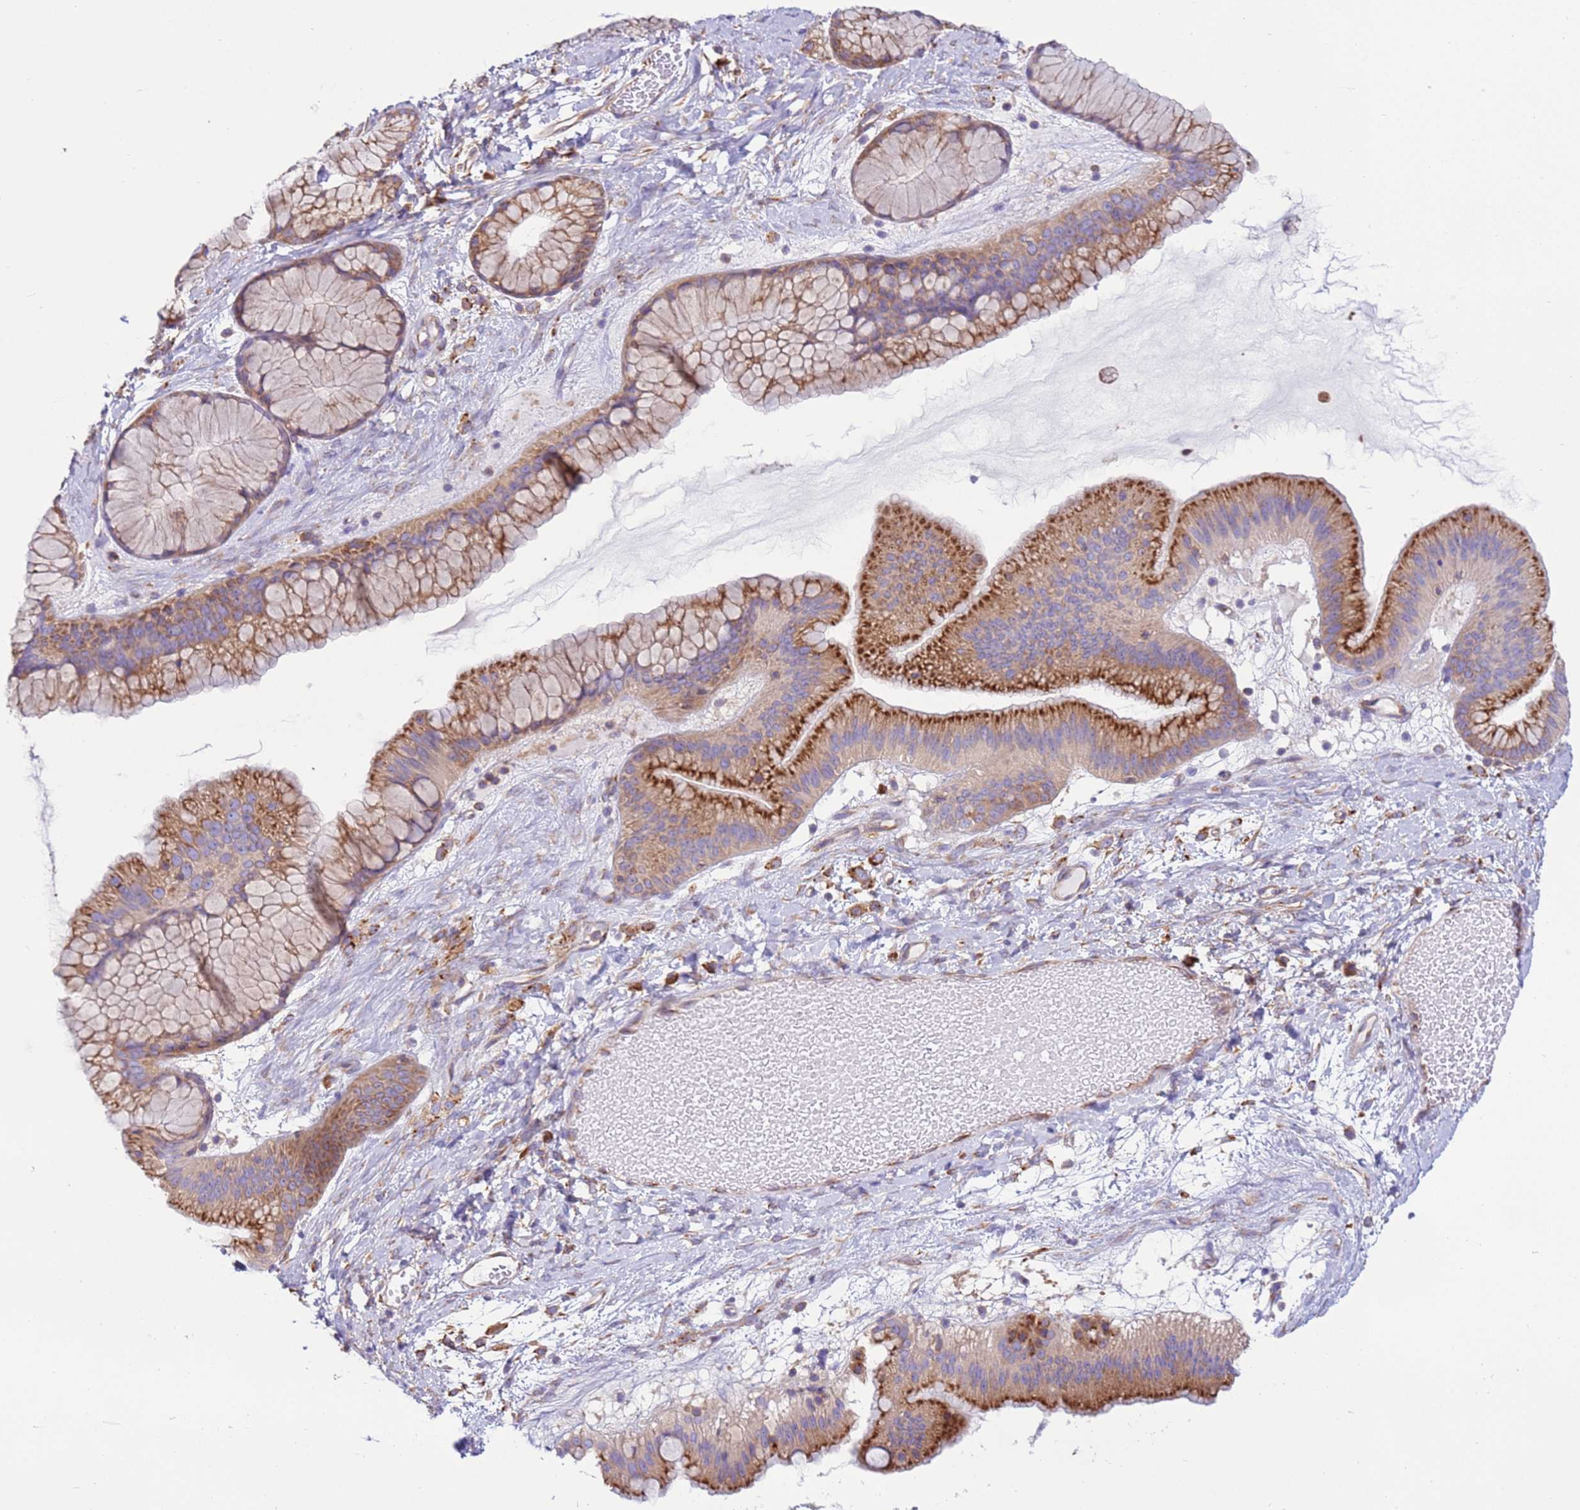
{"staining": {"intensity": "strong", "quantity": ">75%", "location": "cytoplasmic/membranous"}, "tissue": "ovarian cancer", "cell_type": "Tumor cells", "image_type": "cancer", "snomed": [{"axis": "morphology", "description": "Cystadenocarcinoma, mucinous, NOS"}, {"axis": "topography", "description": "Ovary"}], "caption": "Immunohistochemical staining of mucinous cystadenocarcinoma (ovarian) displays high levels of strong cytoplasmic/membranous protein expression in about >75% of tumor cells. (brown staining indicates protein expression, while blue staining denotes nuclei).", "gene": "VARS1", "patient": {"sex": "female", "age": 61}}